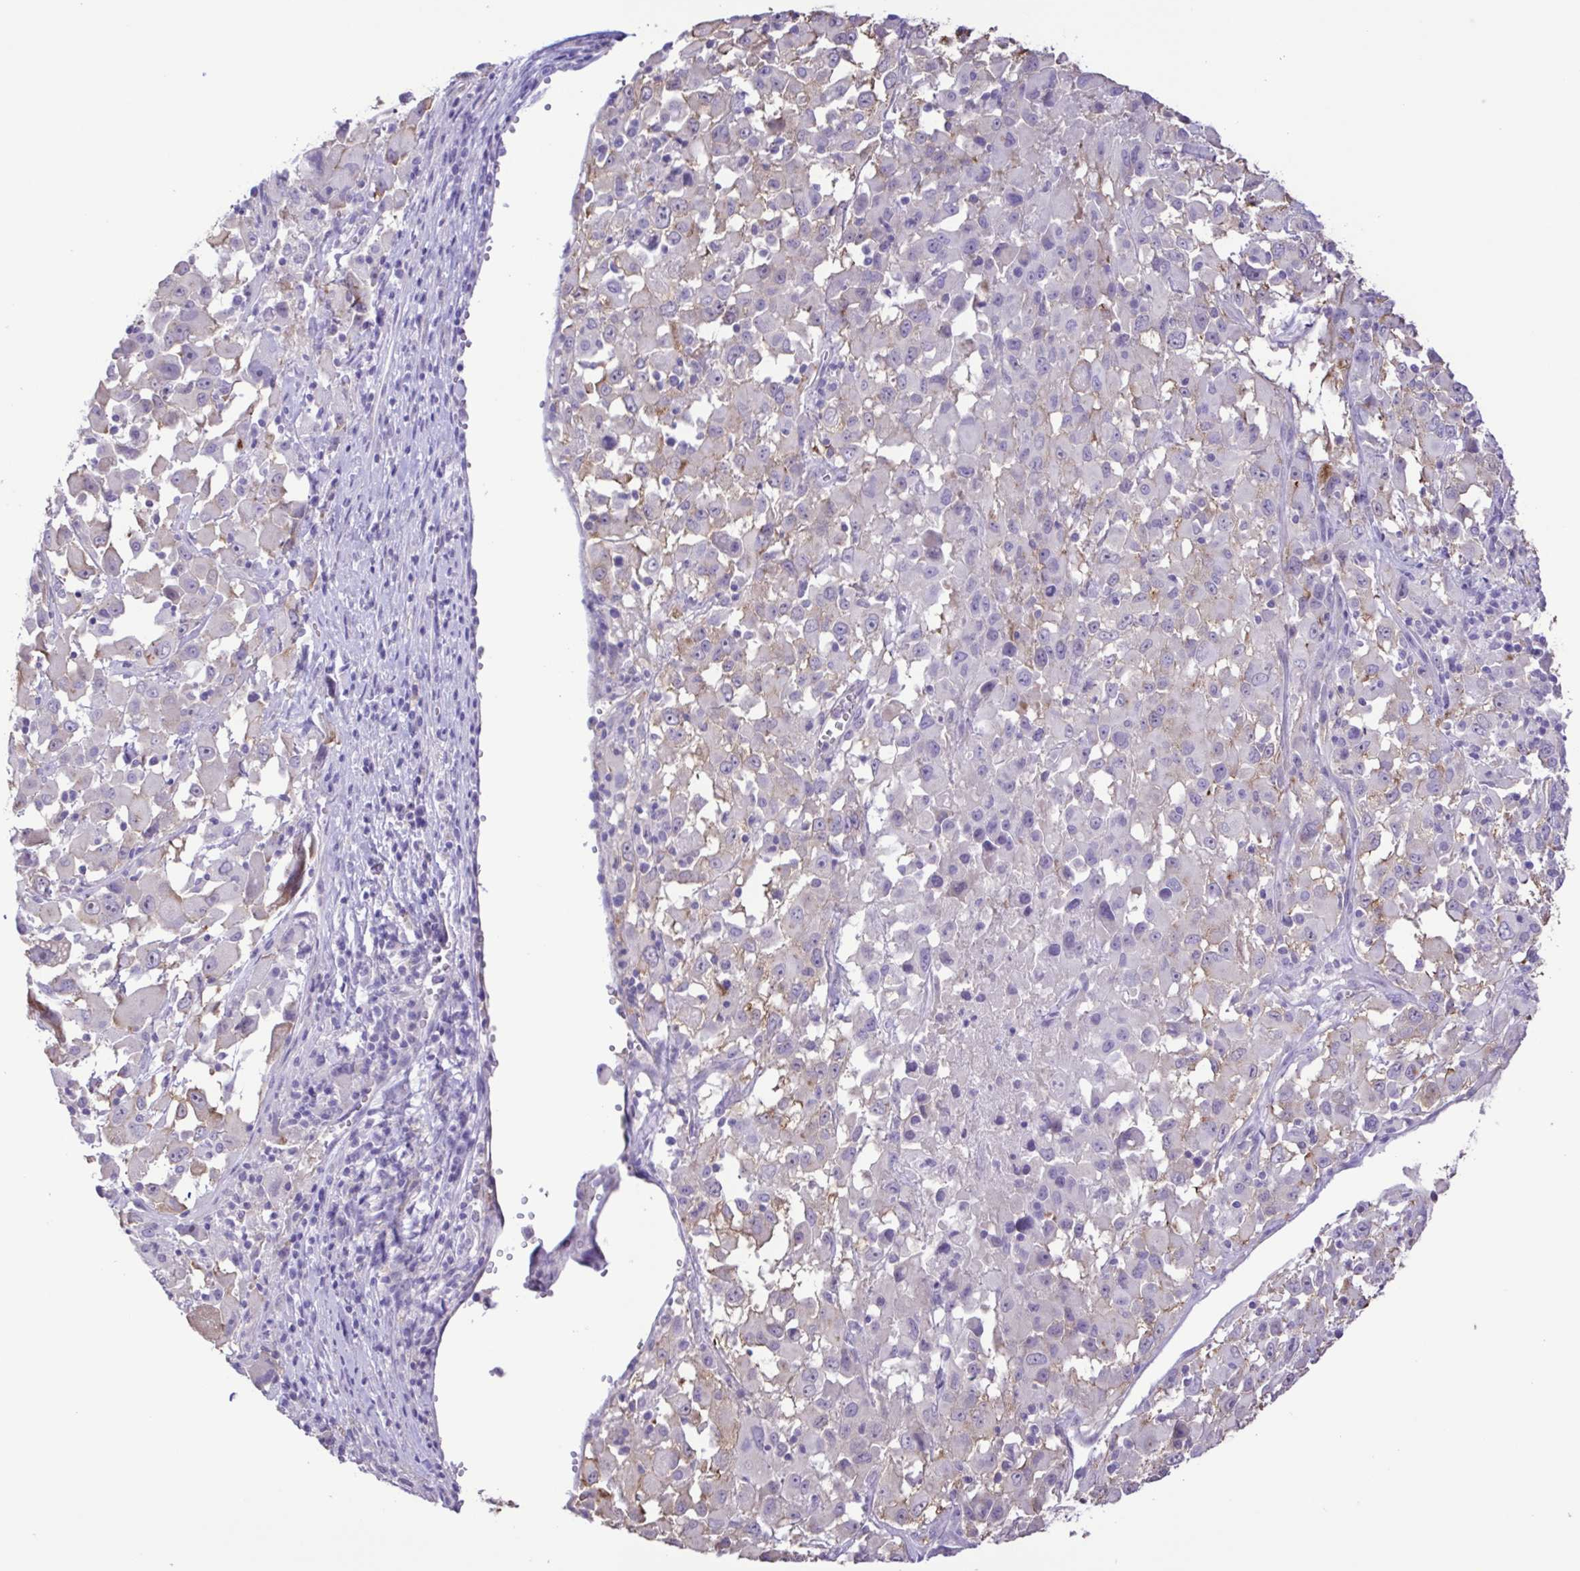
{"staining": {"intensity": "negative", "quantity": "none", "location": "none"}, "tissue": "melanoma", "cell_type": "Tumor cells", "image_type": "cancer", "snomed": [{"axis": "morphology", "description": "Malignant melanoma, Metastatic site"}, {"axis": "topography", "description": "Soft tissue"}], "caption": "An image of human melanoma is negative for staining in tumor cells.", "gene": "CYP17A1", "patient": {"sex": "male", "age": 50}}